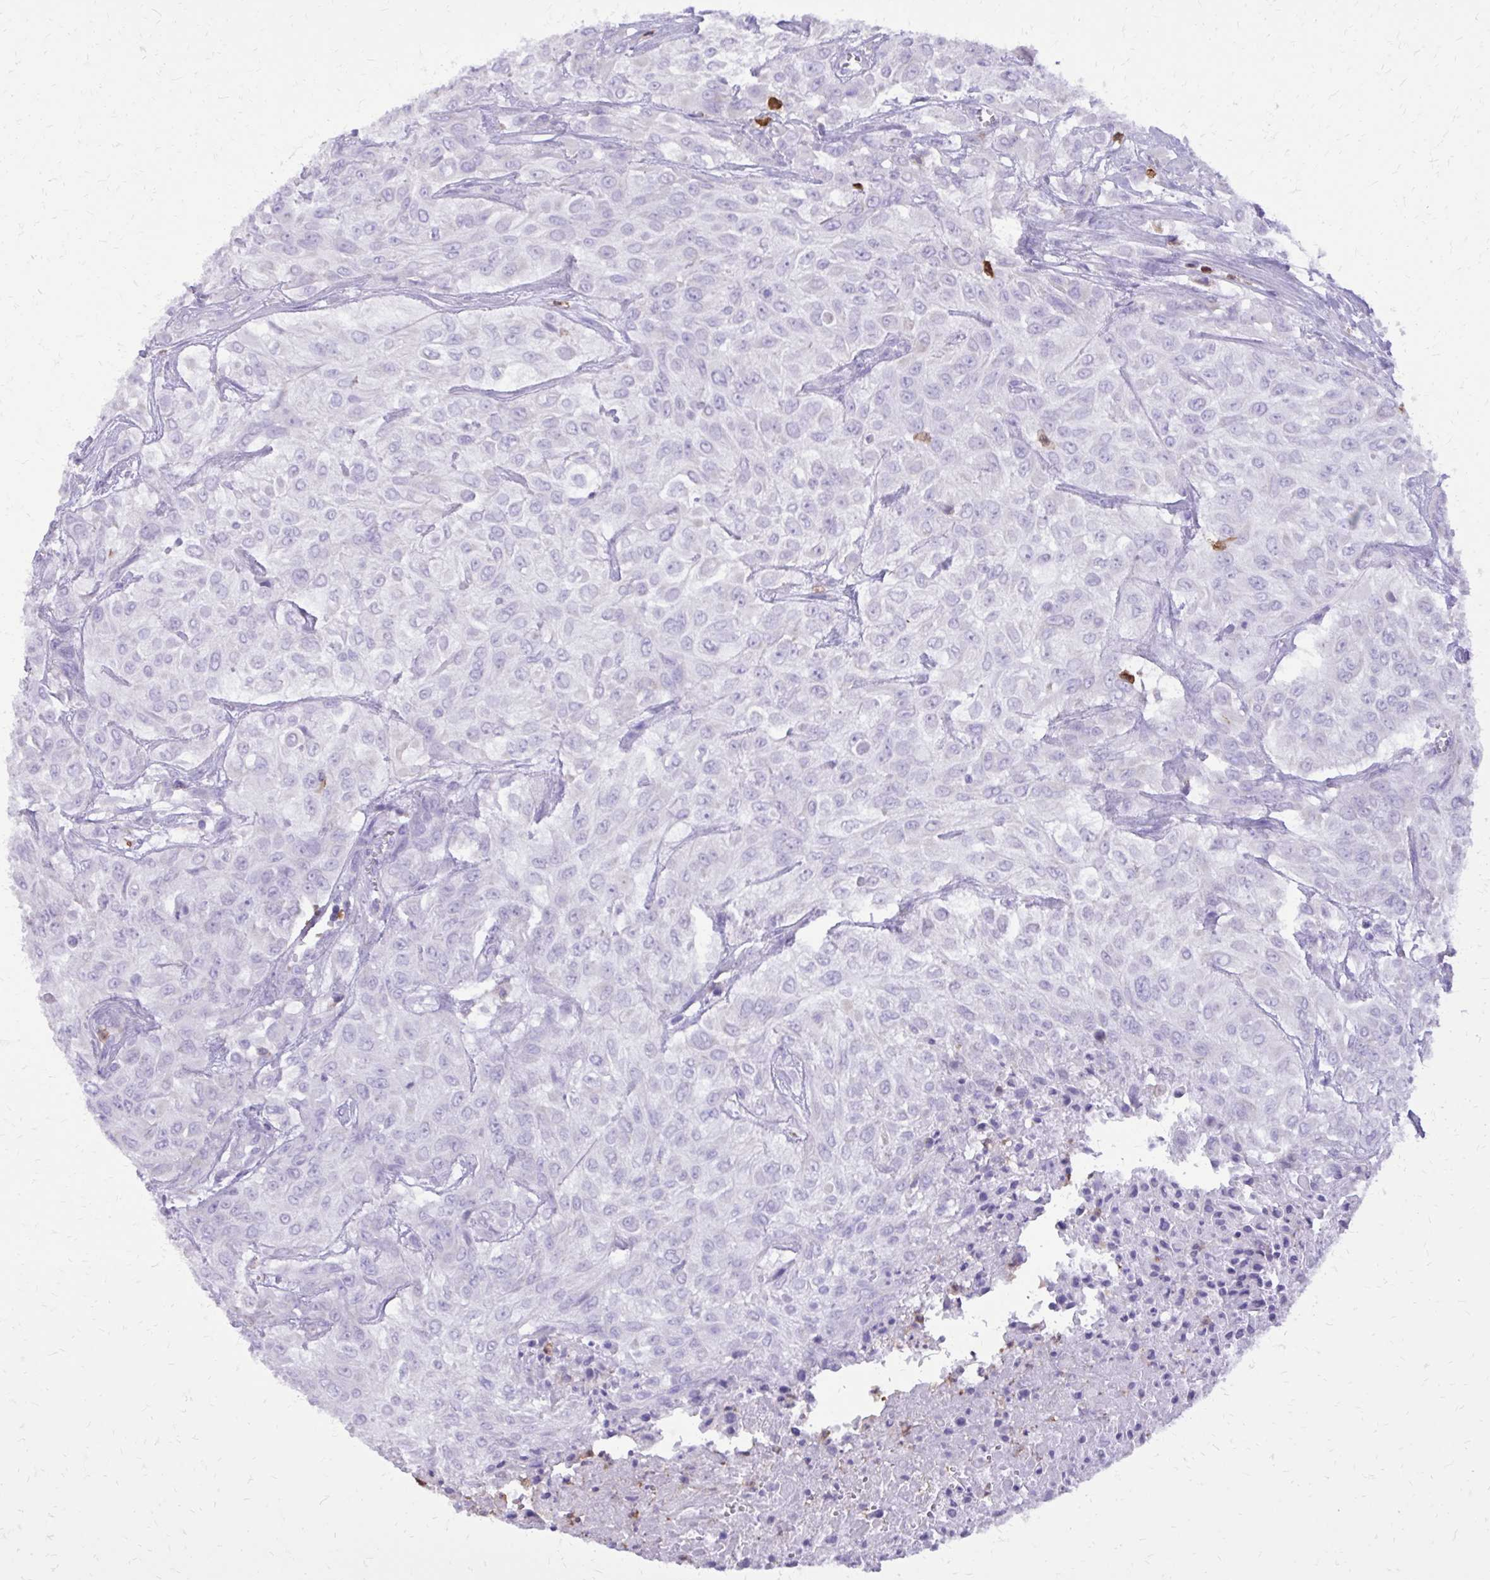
{"staining": {"intensity": "negative", "quantity": "none", "location": "none"}, "tissue": "urothelial cancer", "cell_type": "Tumor cells", "image_type": "cancer", "snomed": [{"axis": "morphology", "description": "Urothelial carcinoma, High grade"}, {"axis": "topography", "description": "Urinary bladder"}], "caption": "Tumor cells are negative for brown protein staining in urothelial cancer.", "gene": "CAT", "patient": {"sex": "male", "age": 57}}